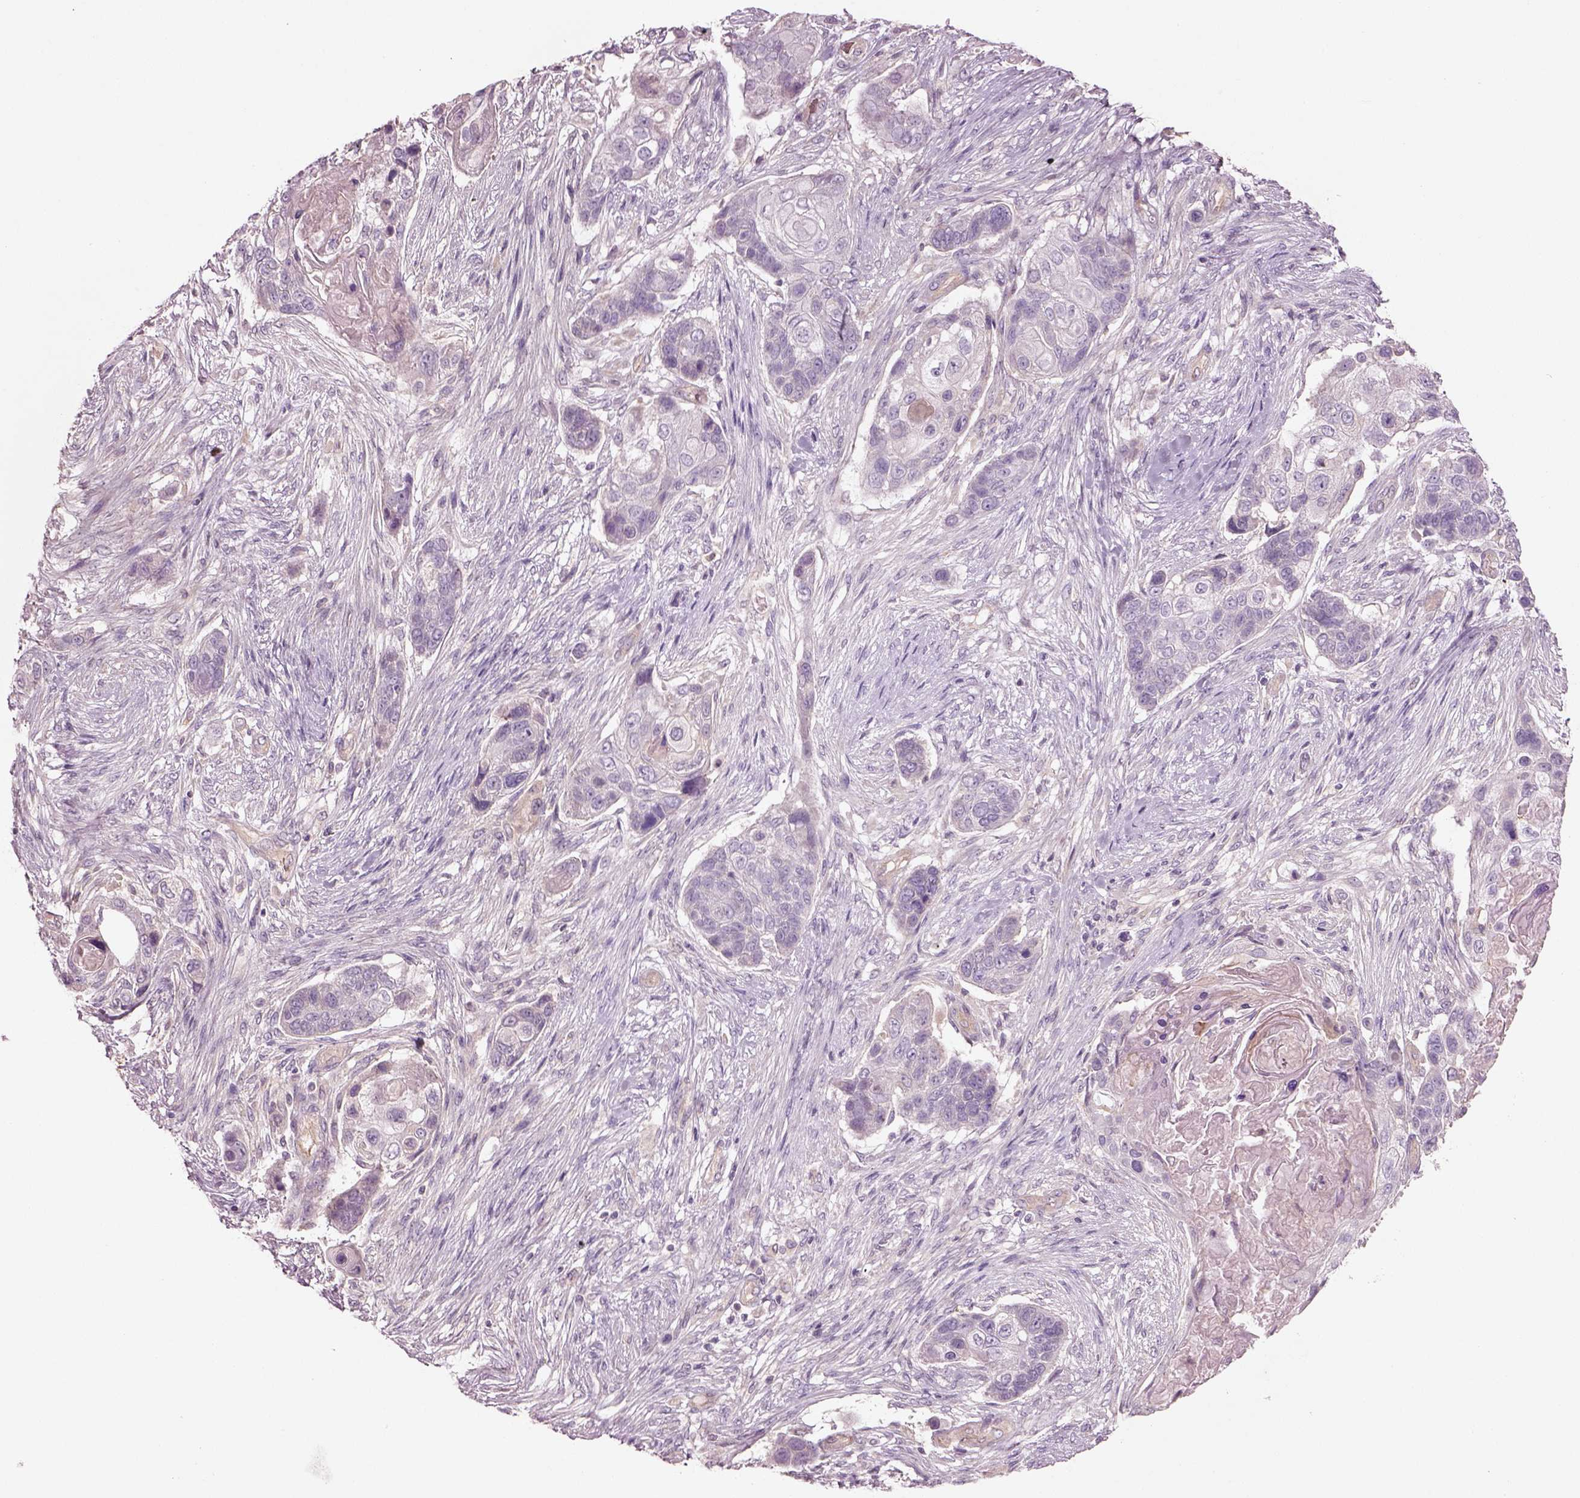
{"staining": {"intensity": "negative", "quantity": "none", "location": "none"}, "tissue": "lung cancer", "cell_type": "Tumor cells", "image_type": "cancer", "snomed": [{"axis": "morphology", "description": "Squamous cell carcinoma, NOS"}, {"axis": "topography", "description": "Lung"}], "caption": "This is a photomicrograph of immunohistochemistry (IHC) staining of lung squamous cell carcinoma, which shows no expression in tumor cells.", "gene": "DUOXA2", "patient": {"sex": "male", "age": 69}}